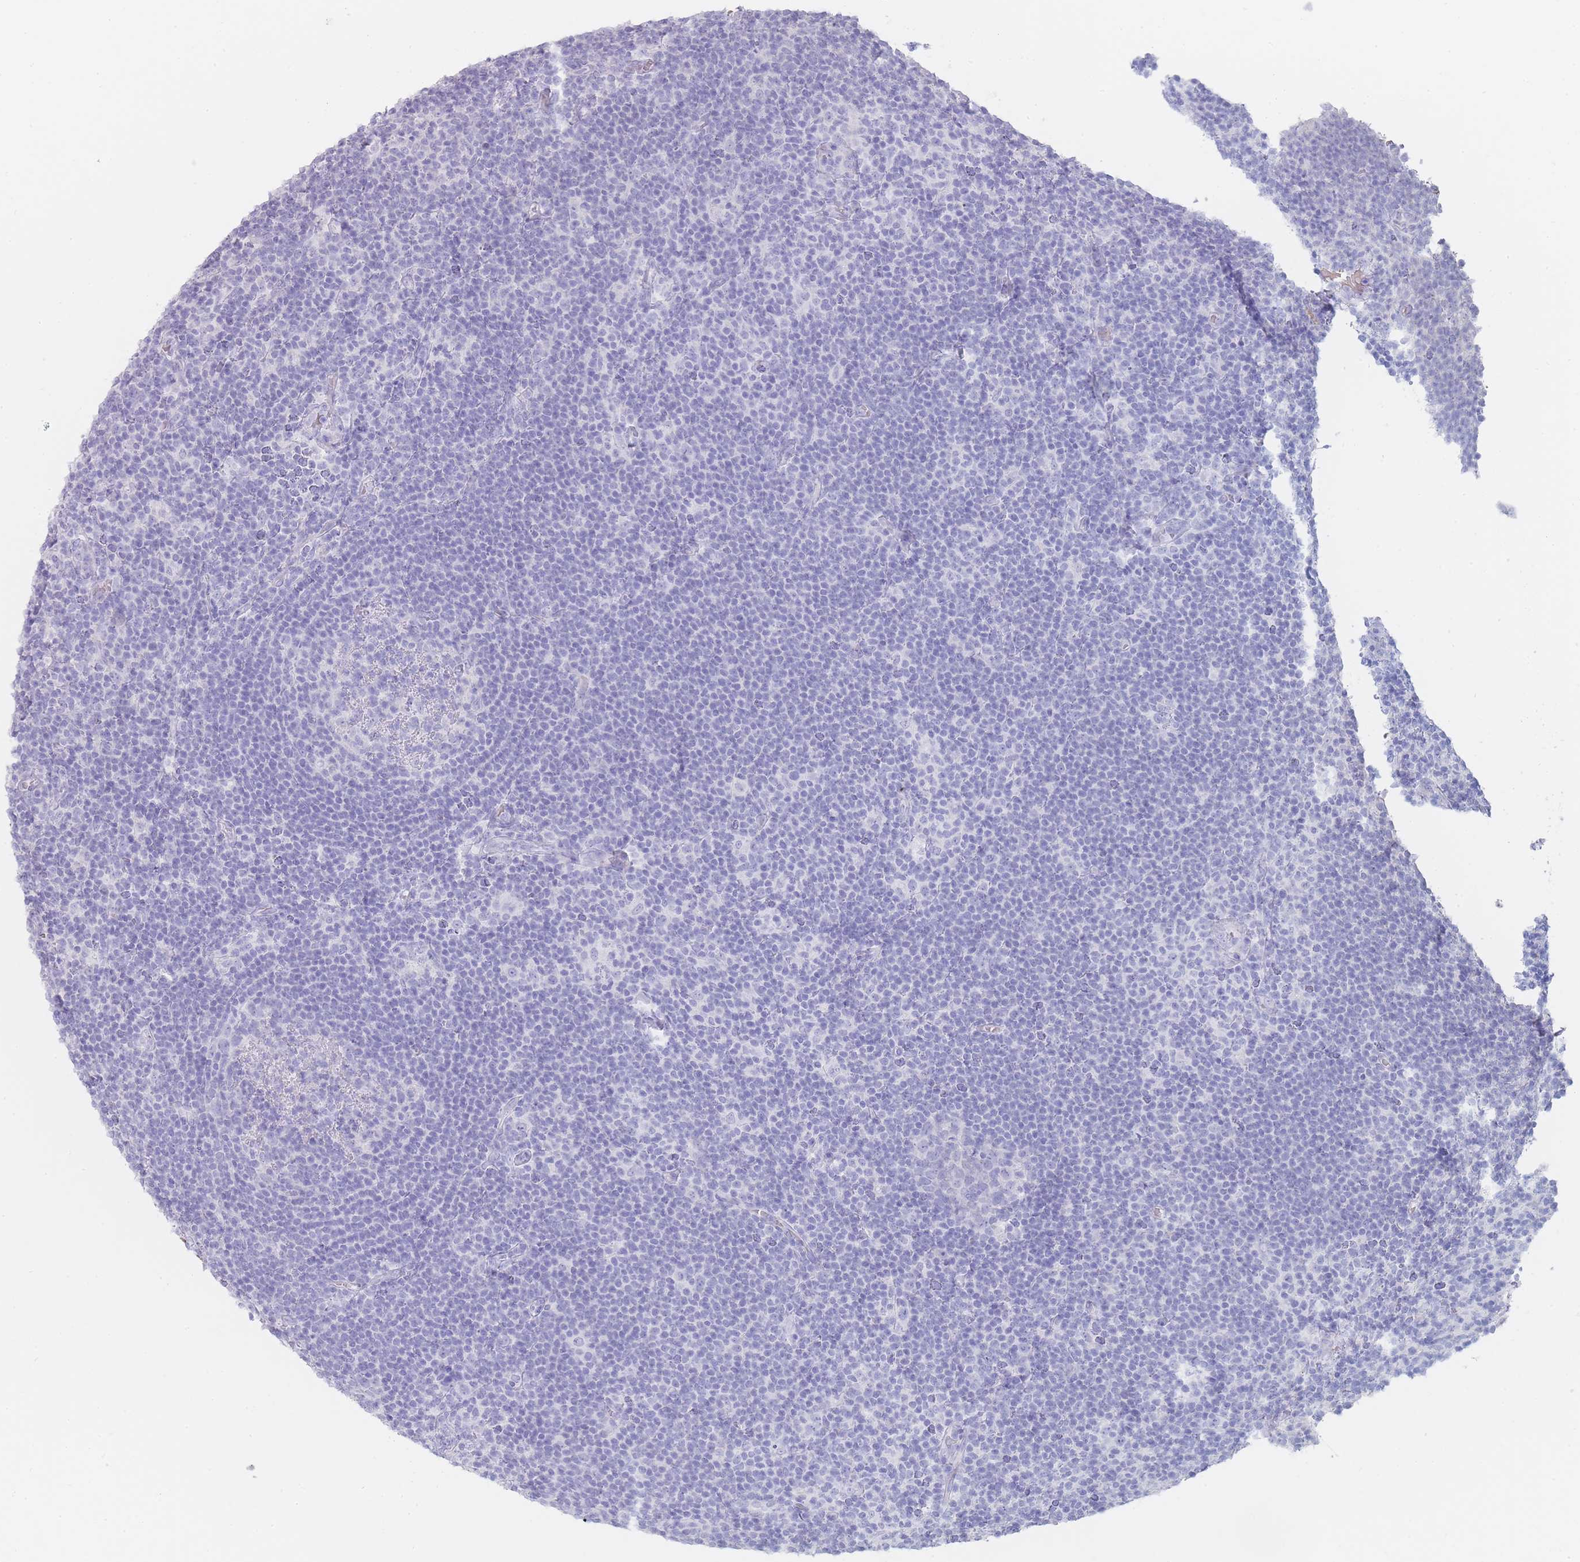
{"staining": {"intensity": "negative", "quantity": "none", "location": "none"}, "tissue": "lymphoma", "cell_type": "Tumor cells", "image_type": "cancer", "snomed": [{"axis": "morphology", "description": "Hodgkin's disease, NOS"}, {"axis": "topography", "description": "Lymph node"}], "caption": "Immunohistochemistry (IHC) photomicrograph of human Hodgkin's disease stained for a protein (brown), which demonstrates no staining in tumor cells.", "gene": "HBG2", "patient": {"sex": "female", "age": 57}}